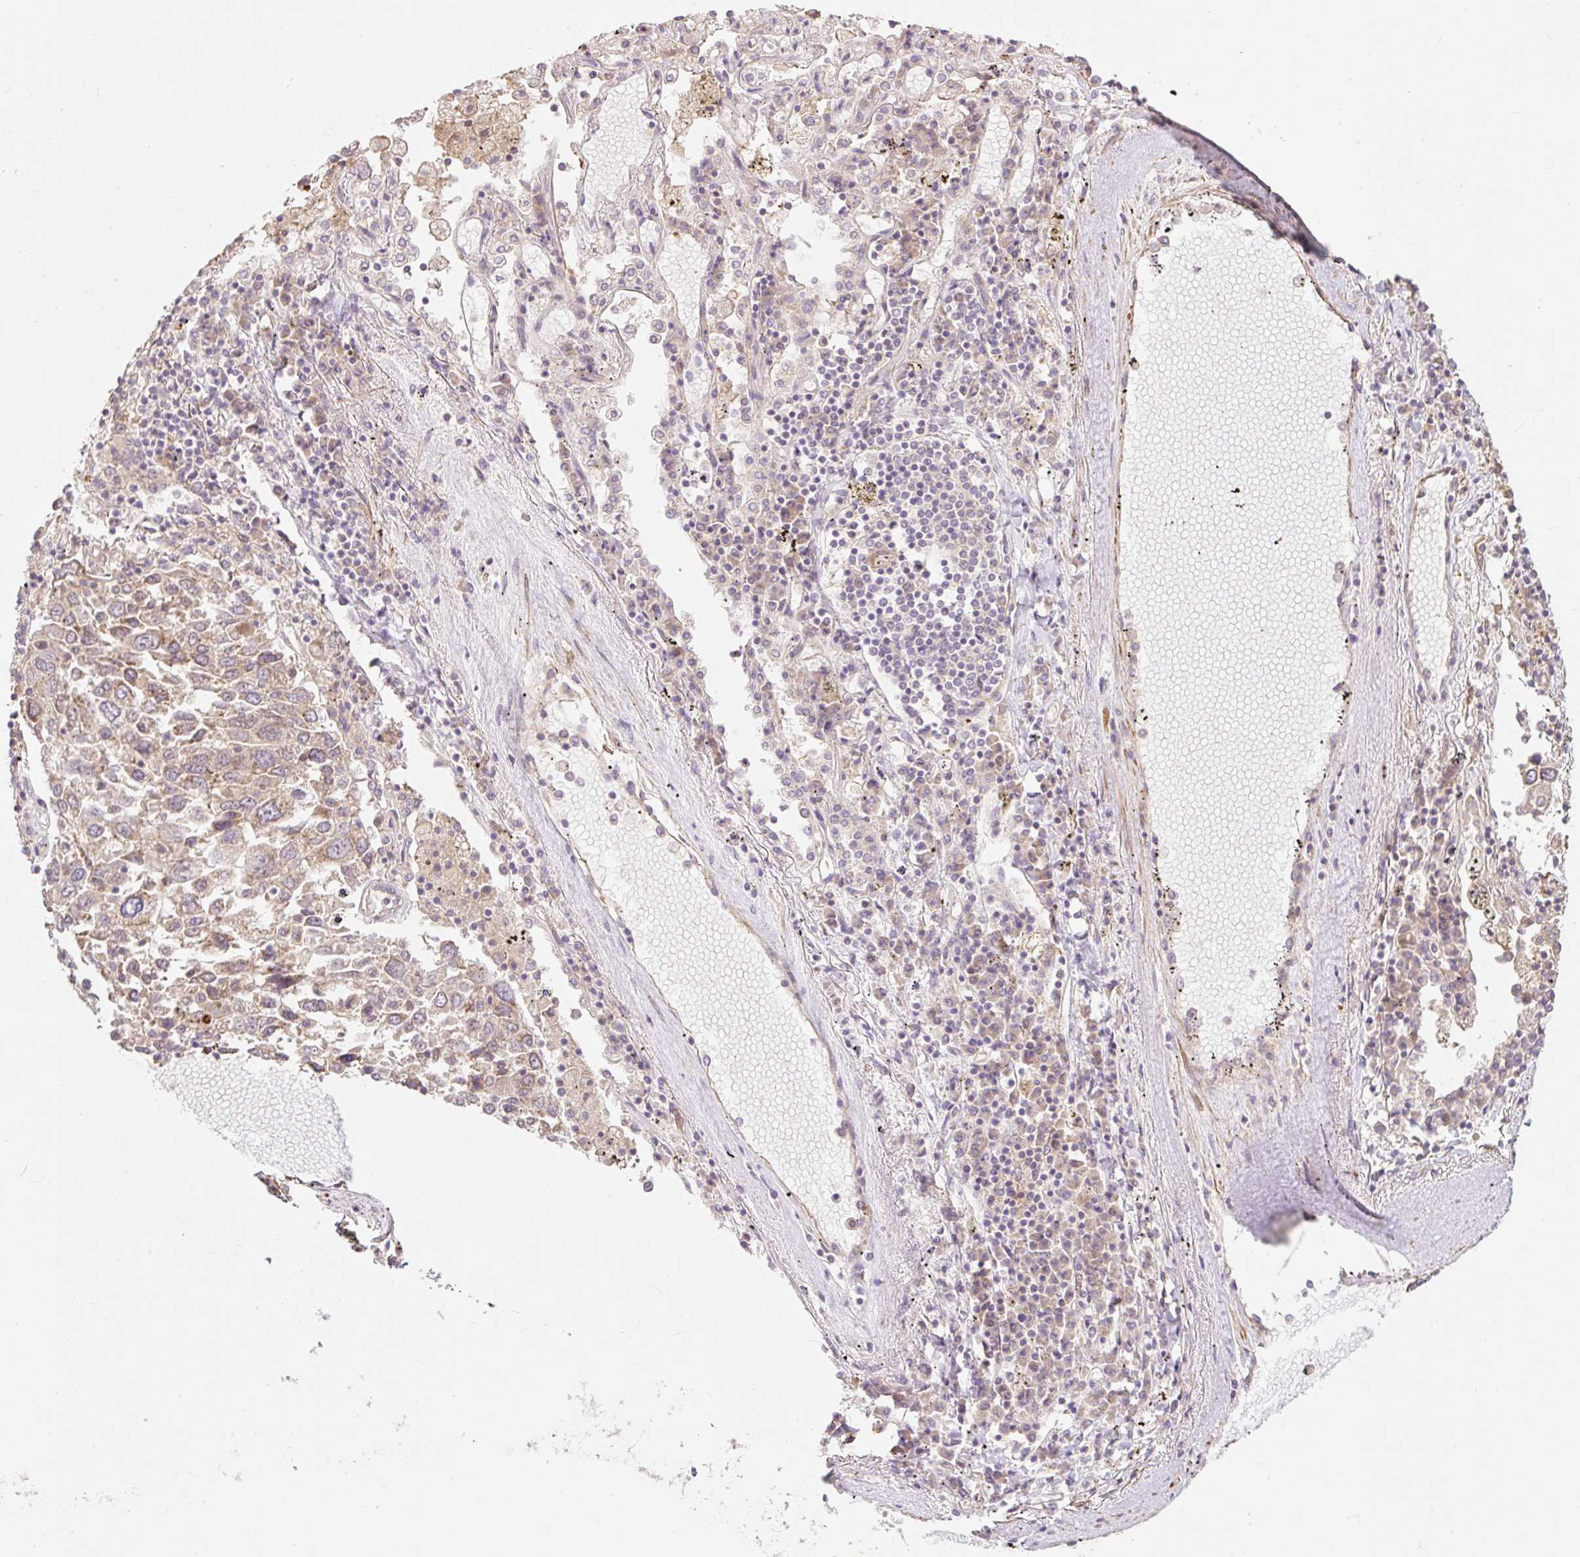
{"staining": {"intensity": "weak", "quantity": ">75%", "location": "cytoplasmic/membranous"}, "tissue": "lung cancer", "cell_type": "Tumor cells", "image_type": "cancer", "snomed": [{"axis": "morphology", "description": "Squamous cell carcinoma, NOS"}, {"axis": "topography", "description": "Lung"}], "caption": "Brown immunohistochemical staining in lung cancer (squamous cell carcinoma) exhibits weak cytoplasmic/membranous expression in about >75% of tumor cells.", "gene": "EMC10", "patient": {"sex": "male", "age": 65}}